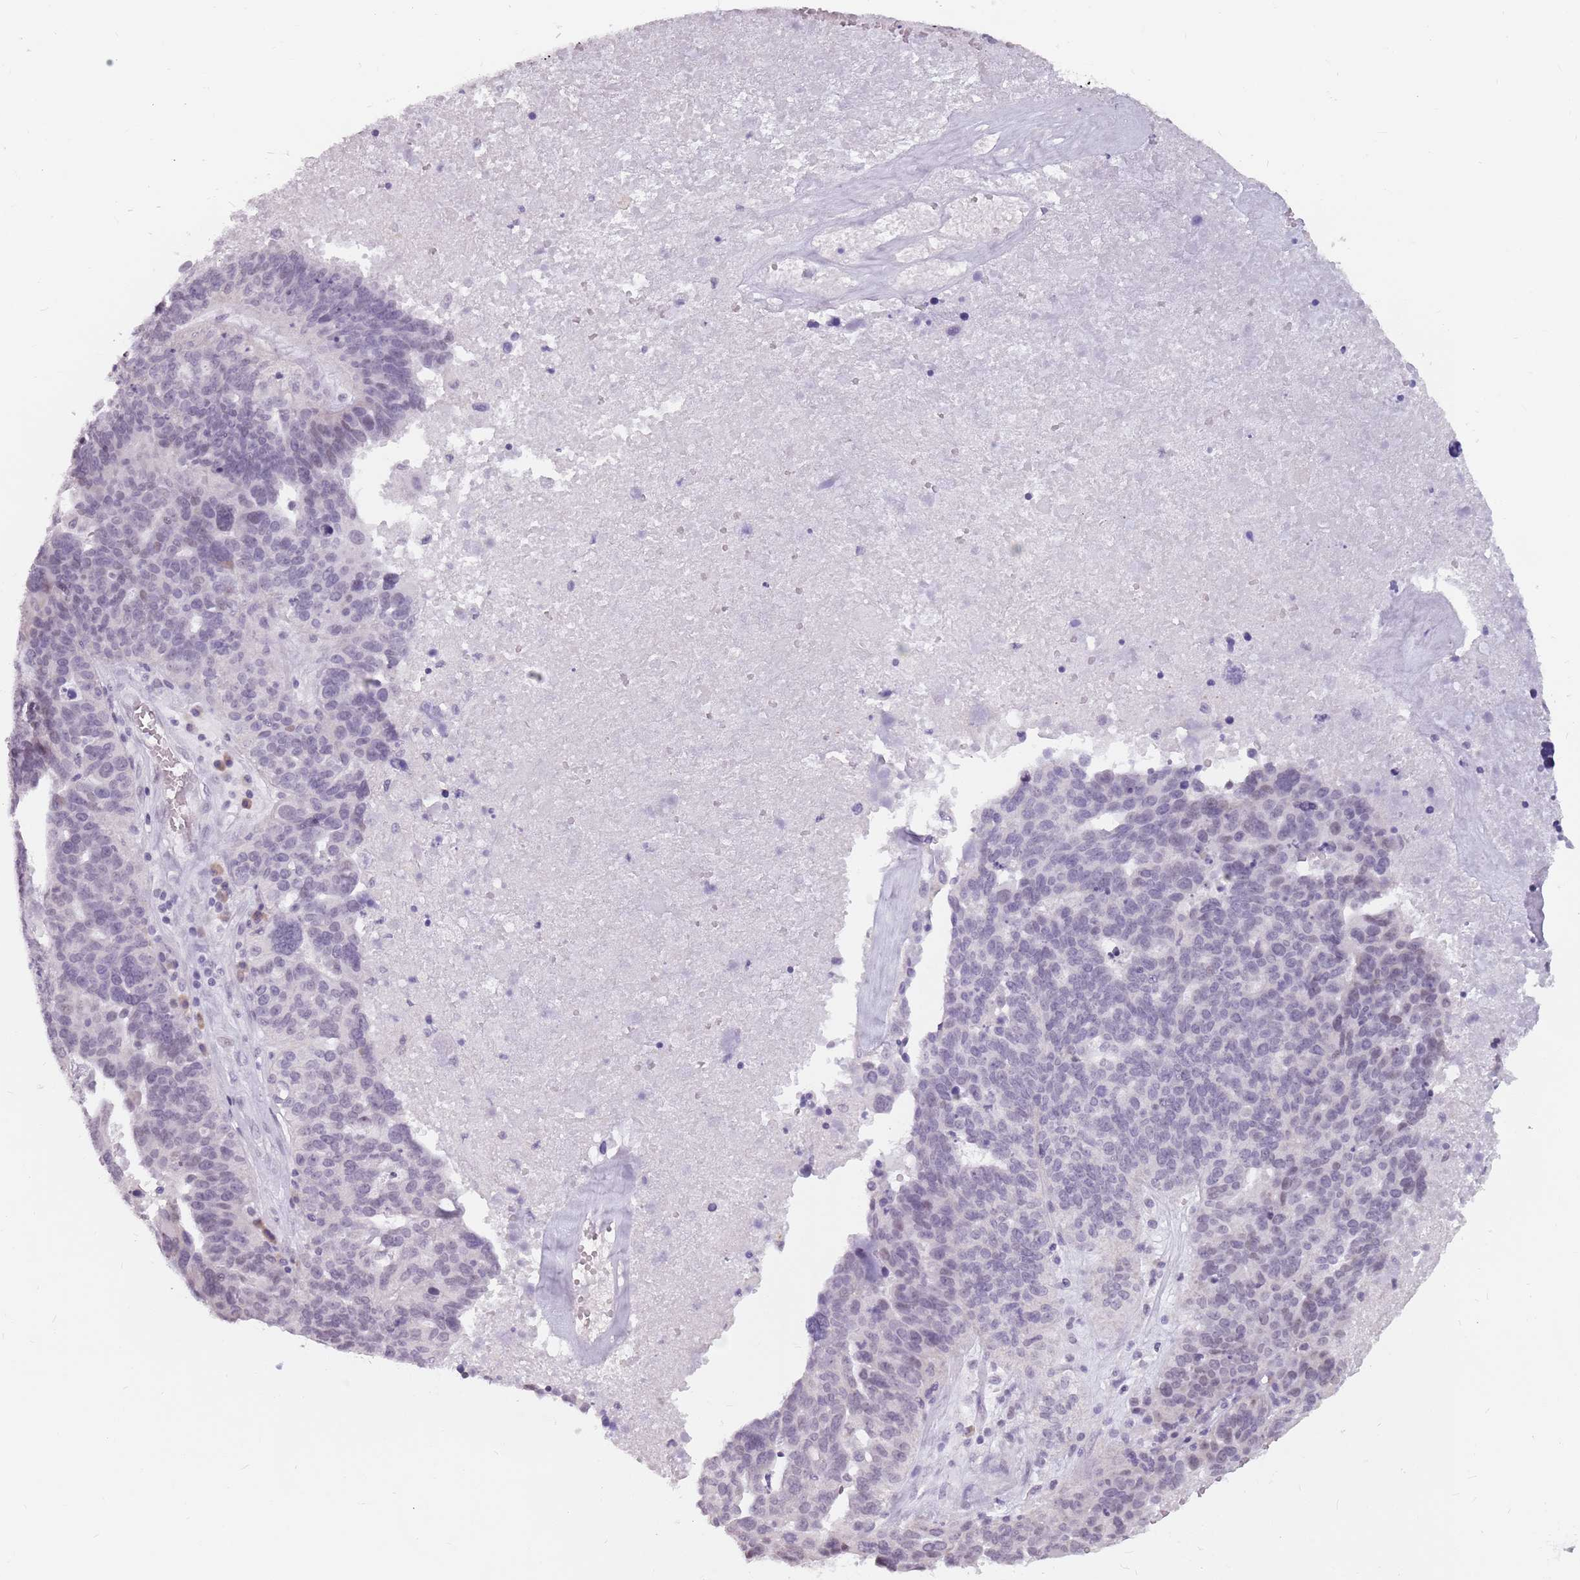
{"staining": {"intensity": "negative", "quantity": "none", "location": "none"}, "tissue": "ovarian cancer", "cell_type": "Tumor cells", "image_type": "cancer", "snomed": [{"axis": "morphology", "description": "Cystadenocarcinoma, serous, NOS"}, {"axis": "topography", "description": "Ovary"}], "caption": "This is a histopathology image of IHC staining of ovarian cancer (serous cystadenocarcinoma), which shows no expression in tumor cells. The staining was performed using DAB (3,3'-diaminobenzidine) to visualize the protein expression in brown, while the nuclei were stained in blue with hematoxylin (Magnification: 20x).", "gene": "PTCHD1", "patient": {"sex": "female", "age": 59}}